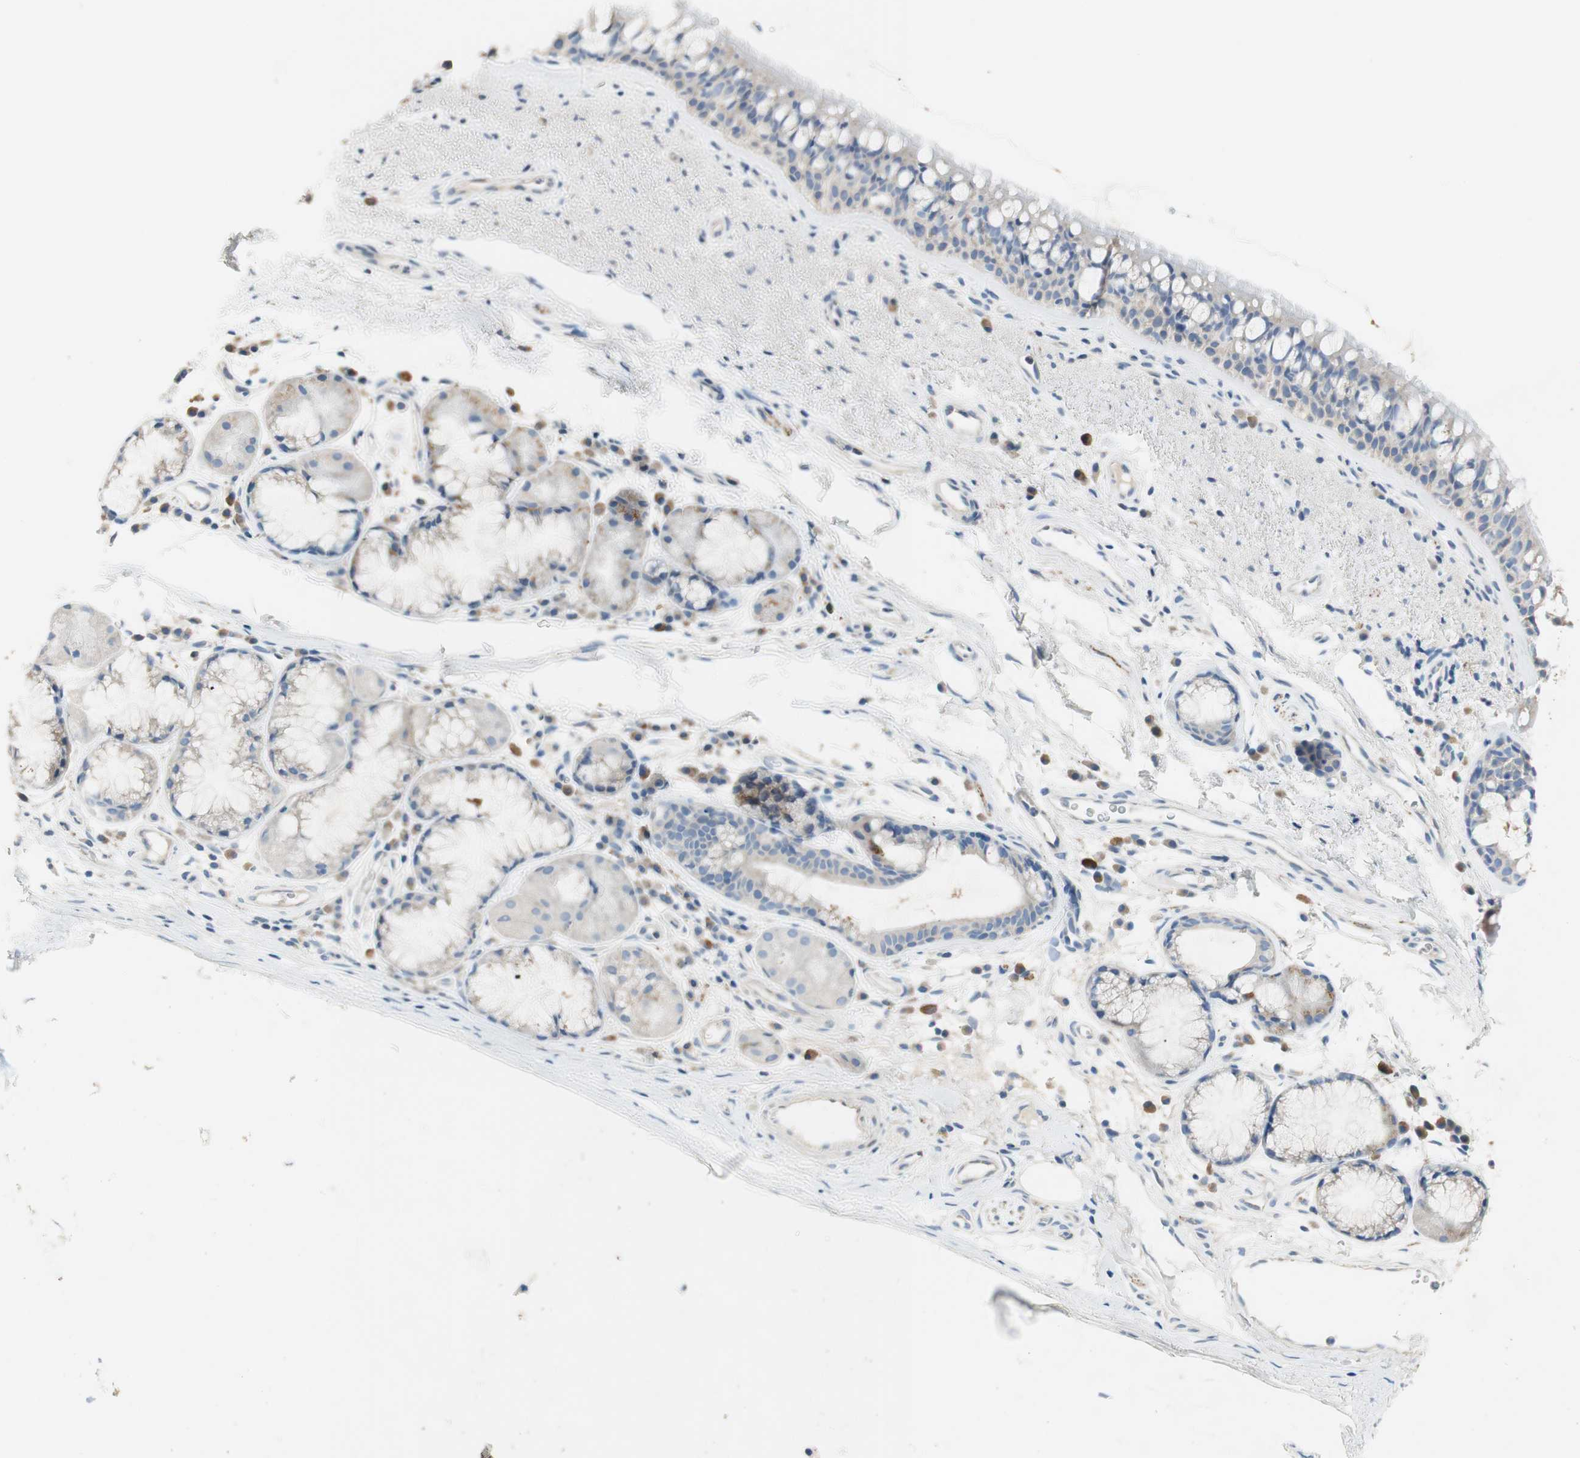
{"staining": {"intensity": "negative", "quantity": "none", "location": "none"}, "tissue": "bronchus", "cell_type": "Respiratory epithelial cells", "image_type": "normal", "snomed": [{"axis": "morphology", "description": "Normal tissue, NOS"}, {"axis": "topography", "description": "Bronchus"}], "caption": "Immunohistochemistry histopathology image of unremarkable human bronchus stained for a protein (brown), which exhibits no expression in respiratory epithelial cells. The staining was performed using DAB to visualize the protein expression in brown, while the nuclei were stained in blue with hematoxylin (Magnification: 20x).", "gene": "CCM2L", "patient": {"sex": "female", "age": 54}}